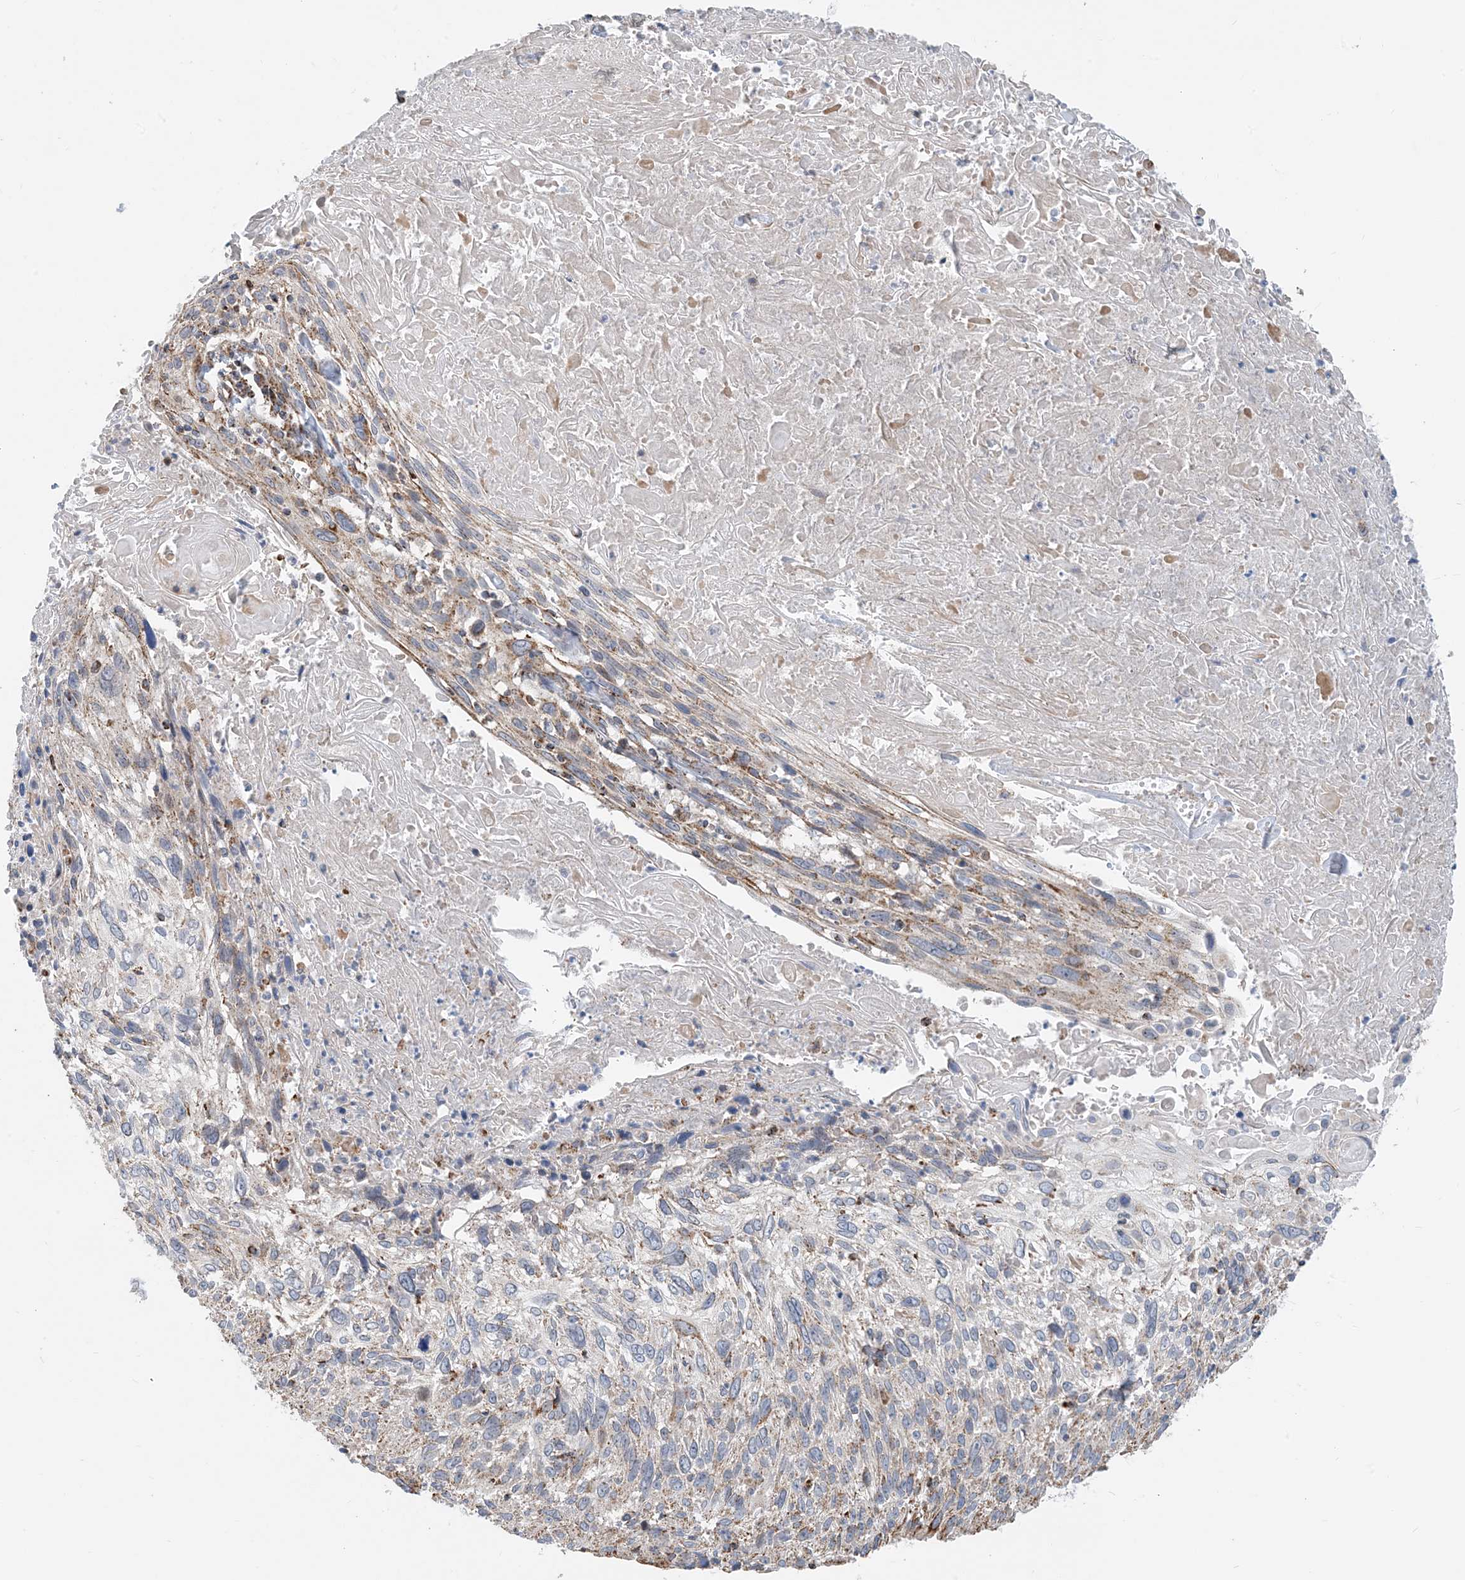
{"staining": {"intensity": "moderate", "quantity": "<25%", "location": "cytoplasmic/membranous"}, "tissue": "cervical cancer", "cell_type": "Tumor cells", "image_type": "cancer", "snomed": [{"axis": "morphology", "description": "Squamous cell carcinoma, NOS"}, {"axis": "topography", "description": "Cervix"}], "caption": "Protein expression by immunohistochemistry shows moderate cytoplasmic/membranous expression in about <25% of tumor cells in cervical cancer (squamous cell carcinoma).", "gene": "PCDHGA1", "patient": {"sex": "female", "age": 51}}